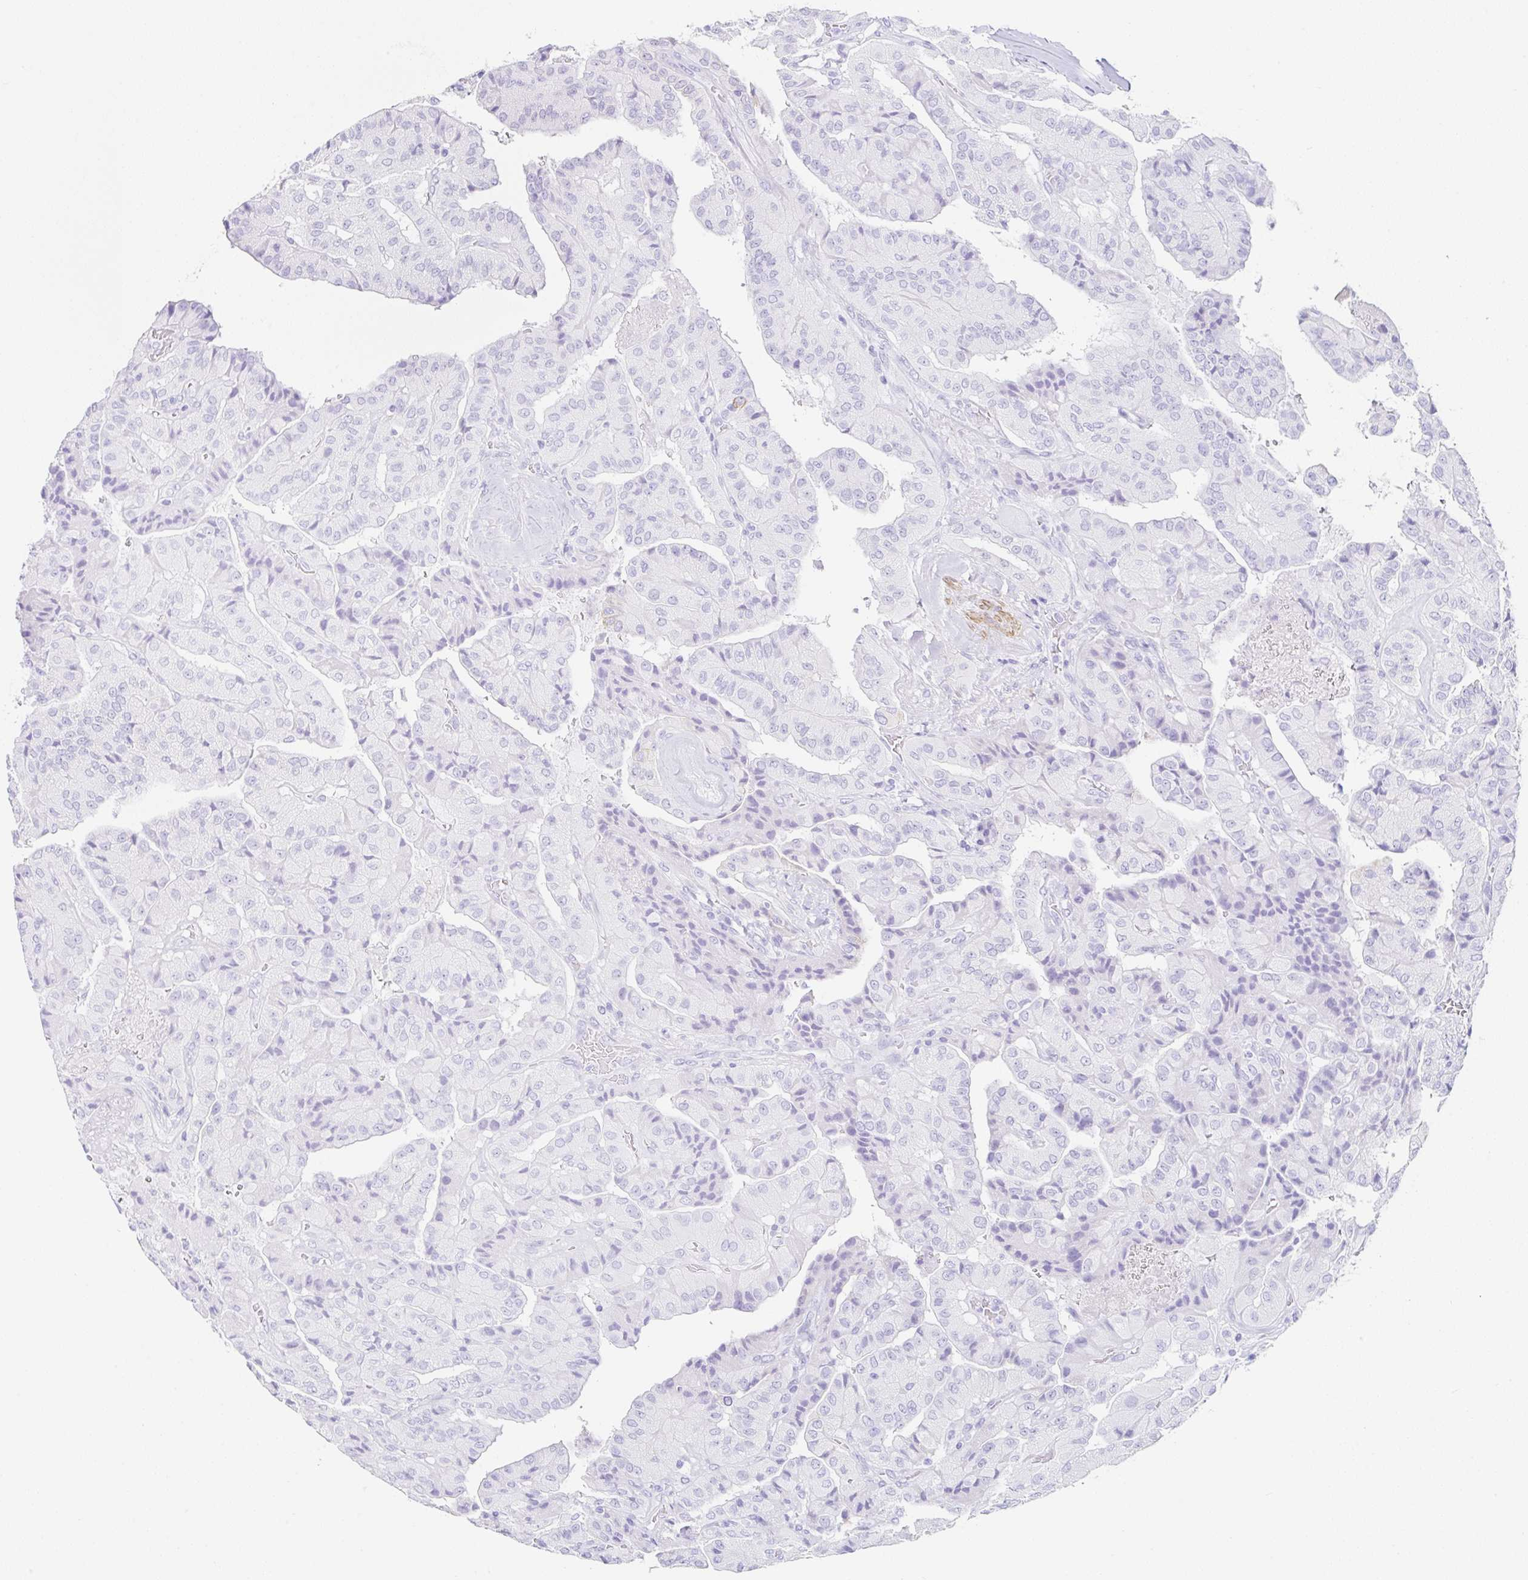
{"staining": {"intensity": "moderate", "quantity": "<25%", "location": "cytoplasmic/membranous"}, "tissue": "thyroid cancer", "cell_type": "Tumor cells", "image_type": "cancer", "snomed": [{"axis": "morphology", "description": "Normal tissue, NOS"}, {"axis": "morphology", "description": "Papillary adenocarcinoma, NOS"}, {"axis": "topography", "description": "Thyroid gland"}], "caption": "Protein staining of papillary adenocarcinoma (thyroid) tissue demonstrates moderate cytoplasmic/membranous positivity in about <25% of tumor cells.", "gene": "CLDND2", "patient": {"sex": "female", "age": 59}}